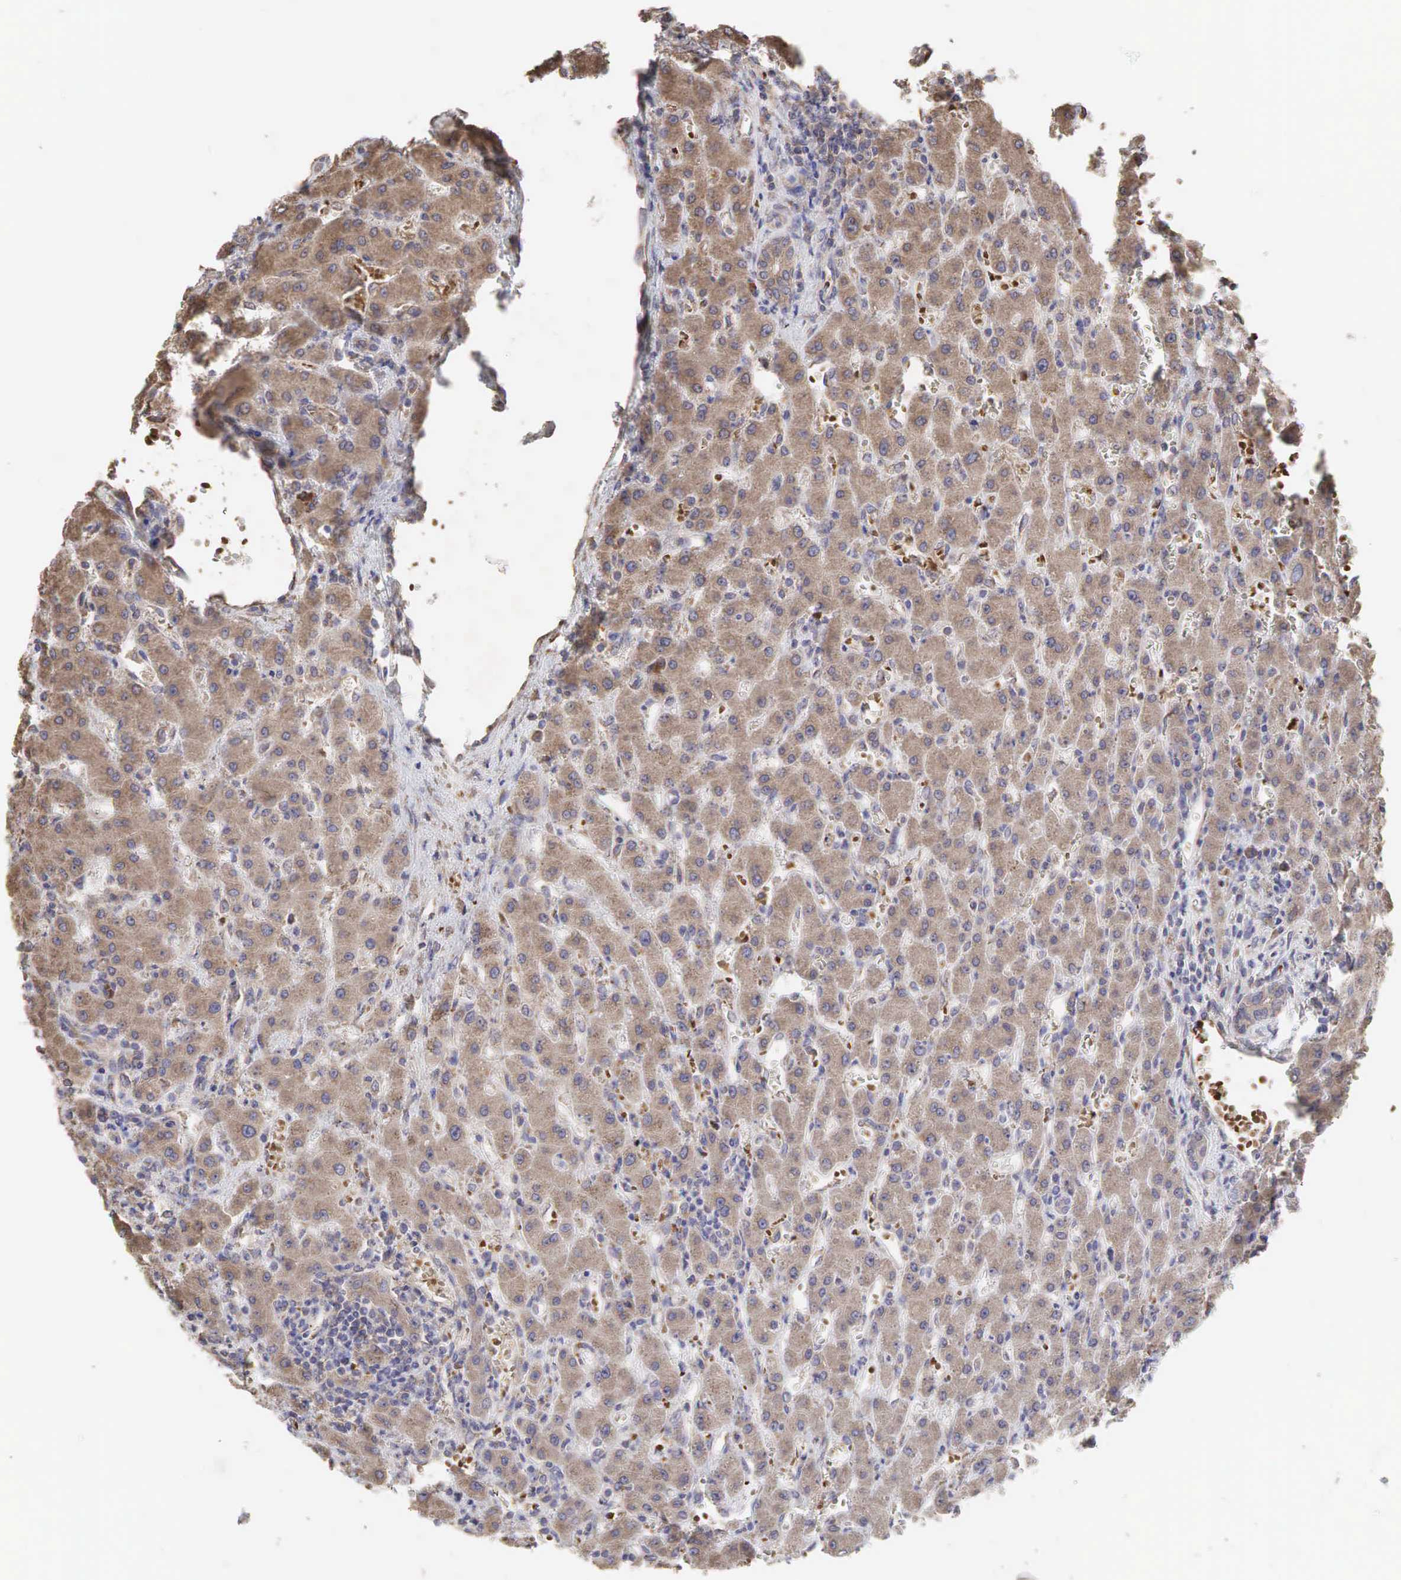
{"staining": {"intensity": "weak", "quantity": ">75%", "location": "cytoplasmic/membranous"}, "tissue": "liver", "cell_type": "Cholangiocytes", "image_type": "normal", "snomed": [{"axis": "morphology", "description": "Normal tissue, NOS"}, {"axis": "topography", "description": "Liver"}], "caption": "Liver stained with DAB immunohistochemistry exhibits low levels of weak cytoplasmic/membranous staining in approximately >75% of cholangiocytes.", "gene": "PABPC5", "patient": {"sex": "female", "age": 30}}